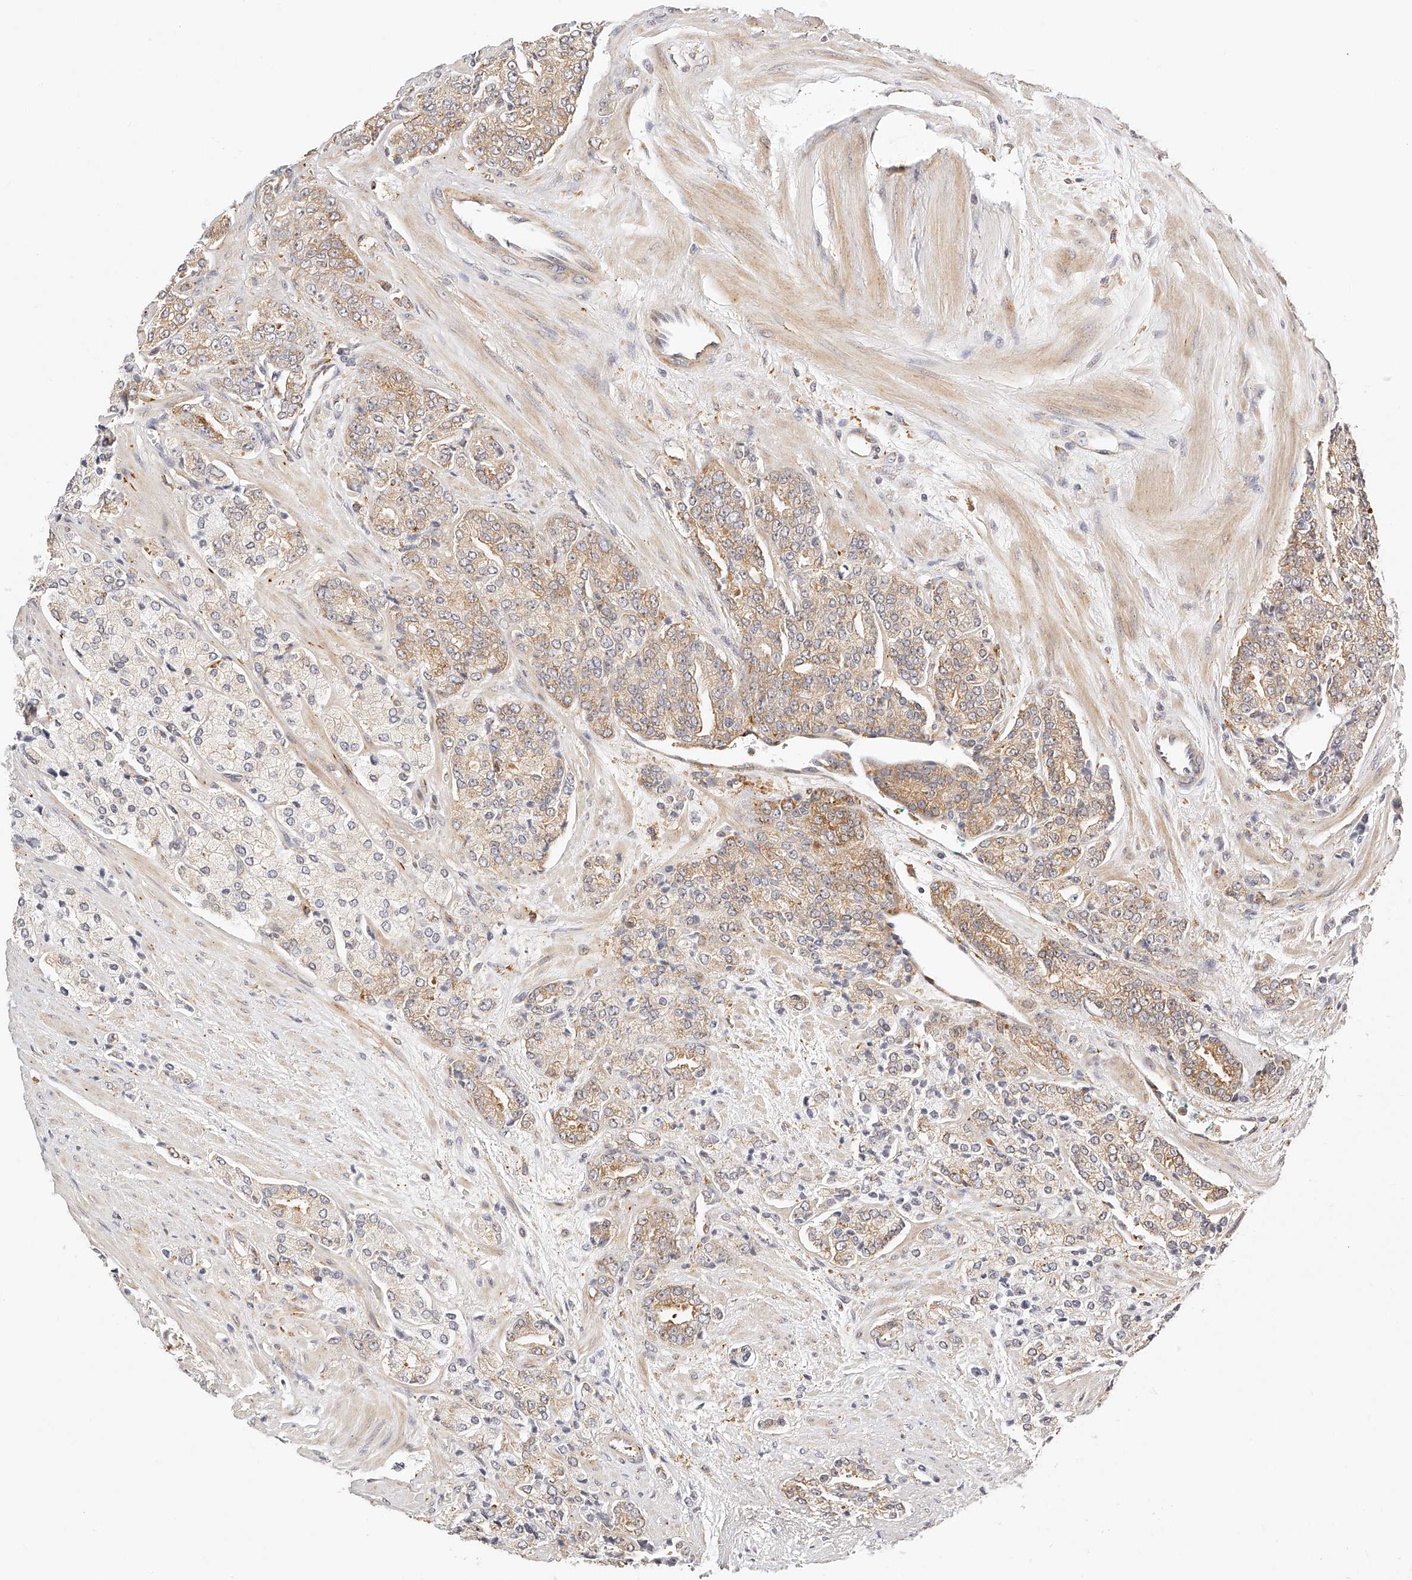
{"staining": {"intensity": "moderate", "quantity": ">75%", "location": "cytoplasmic/membranous"}, "tissue": "prostate cancer", "cell_type": "Tumor cells", "image_type": "cancer", "snomed": [{"axis": "morphology", "description": "Adenocarcinoma, High grade"}, {"axis": "topography", "description": "Prostate"}], "caption": "Prostate adenocarcinoma (high-grade) was stained to show a protein in brown. There is medium levels of moderate cytoplasmic/membranous staining in about >75% of tumor cells.", "gene": "SYNC", "patient": {"sex": "male", "age": 71}}